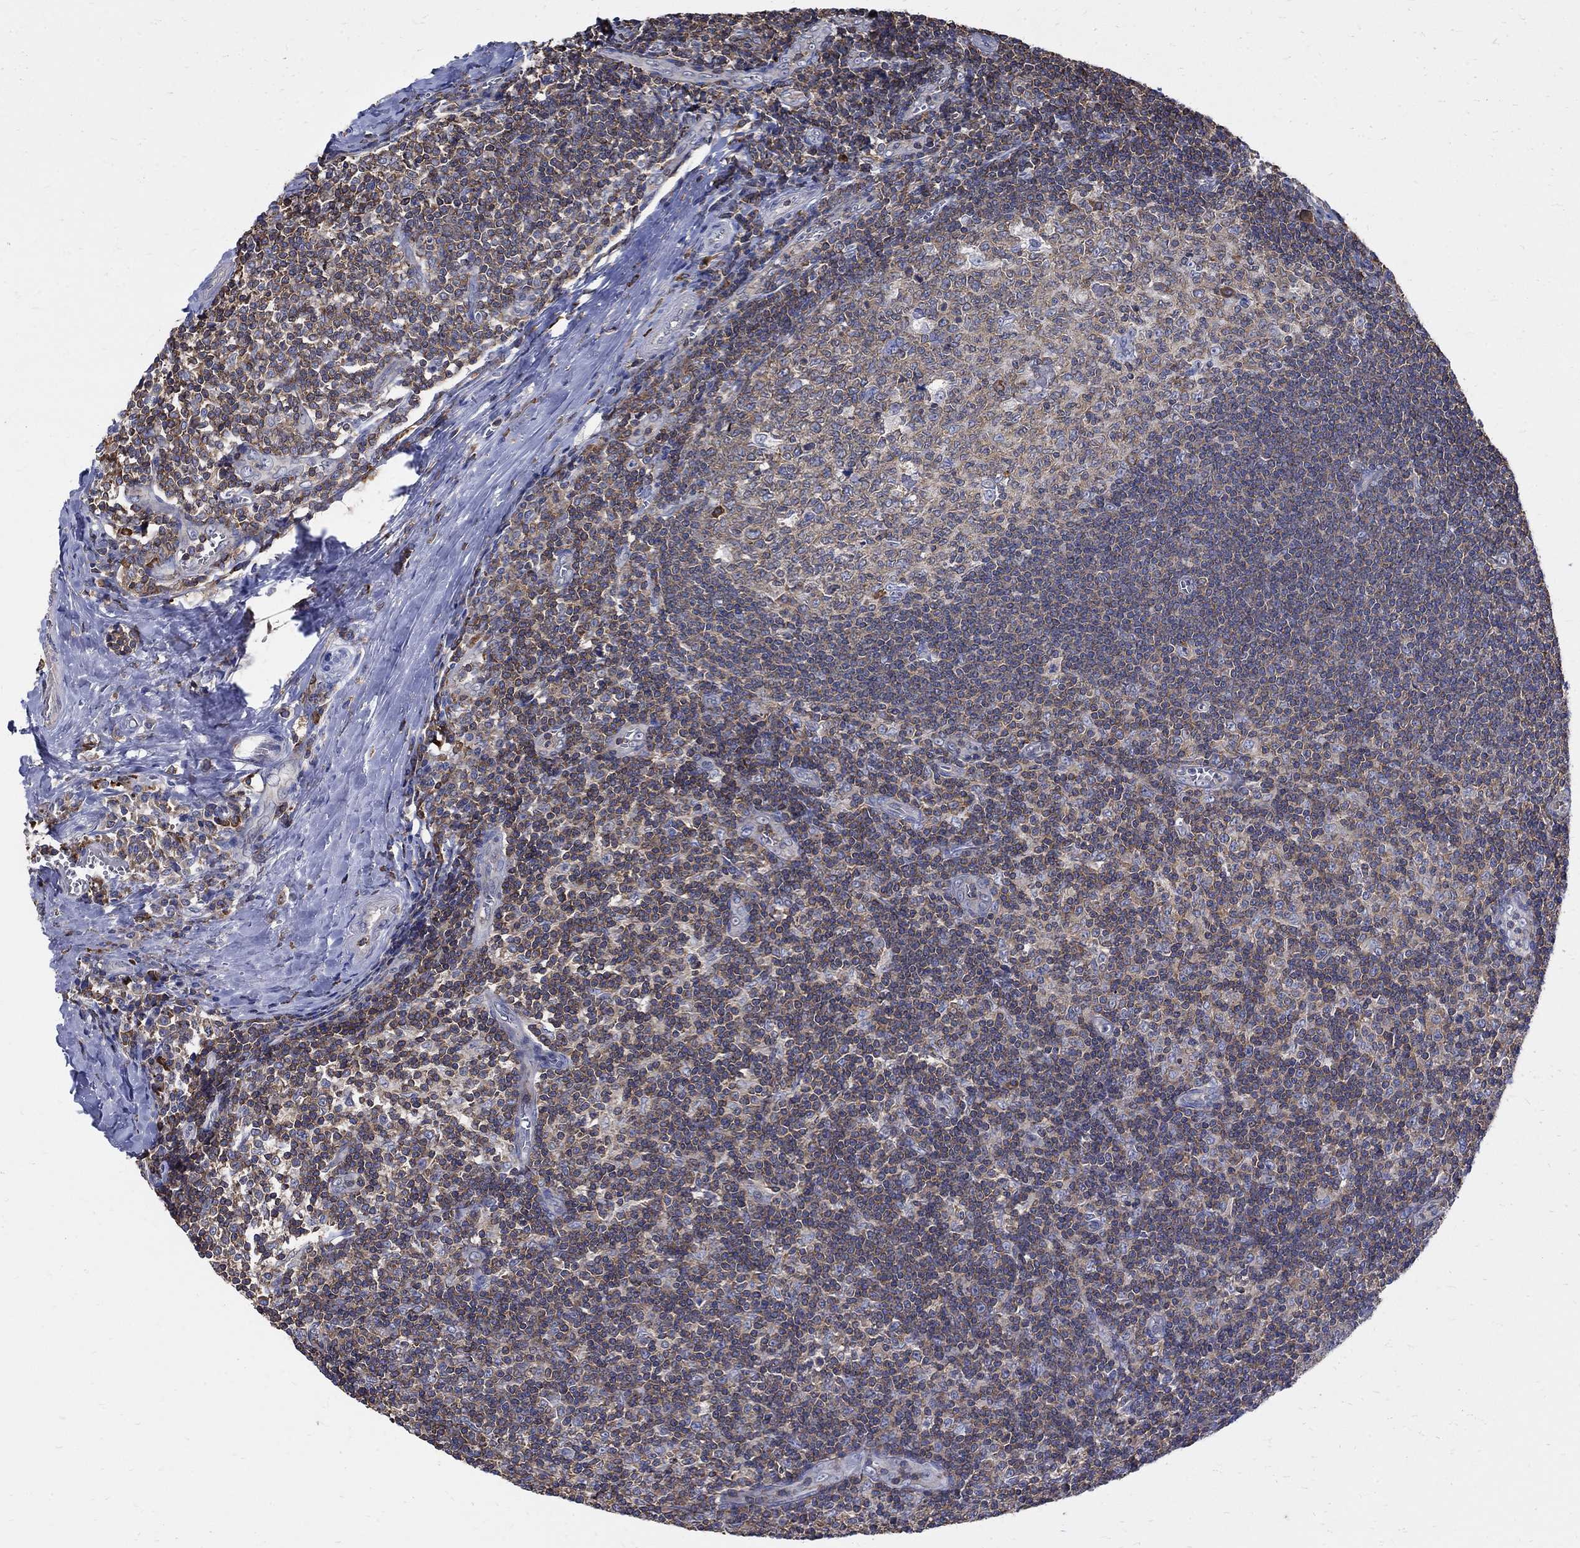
{"staining": {"intensity": "strong", "quantity": "<25%", "location": "cytoplasmic/membranous"}, "tissue": "tonsil", "cell_type": "Germinal center cells", "image_type": "normal", "snomed": [{"axis": "morphology", "description": "Normal tissue, NOS"}, {"axis": "topography", "description": "Tonsil"}], "caption": "Germinal center cells reveal medium levels of strong cytoplasmic/membranous staining in approximately <25% of cells in benign human tonsil. (DAB (3,3'-diaminobenzidine) IHC, brown staining for protein, blue staining for nuclei).", "gene": "AGAP2", "patient": {"sex": "male", "age": 33}}